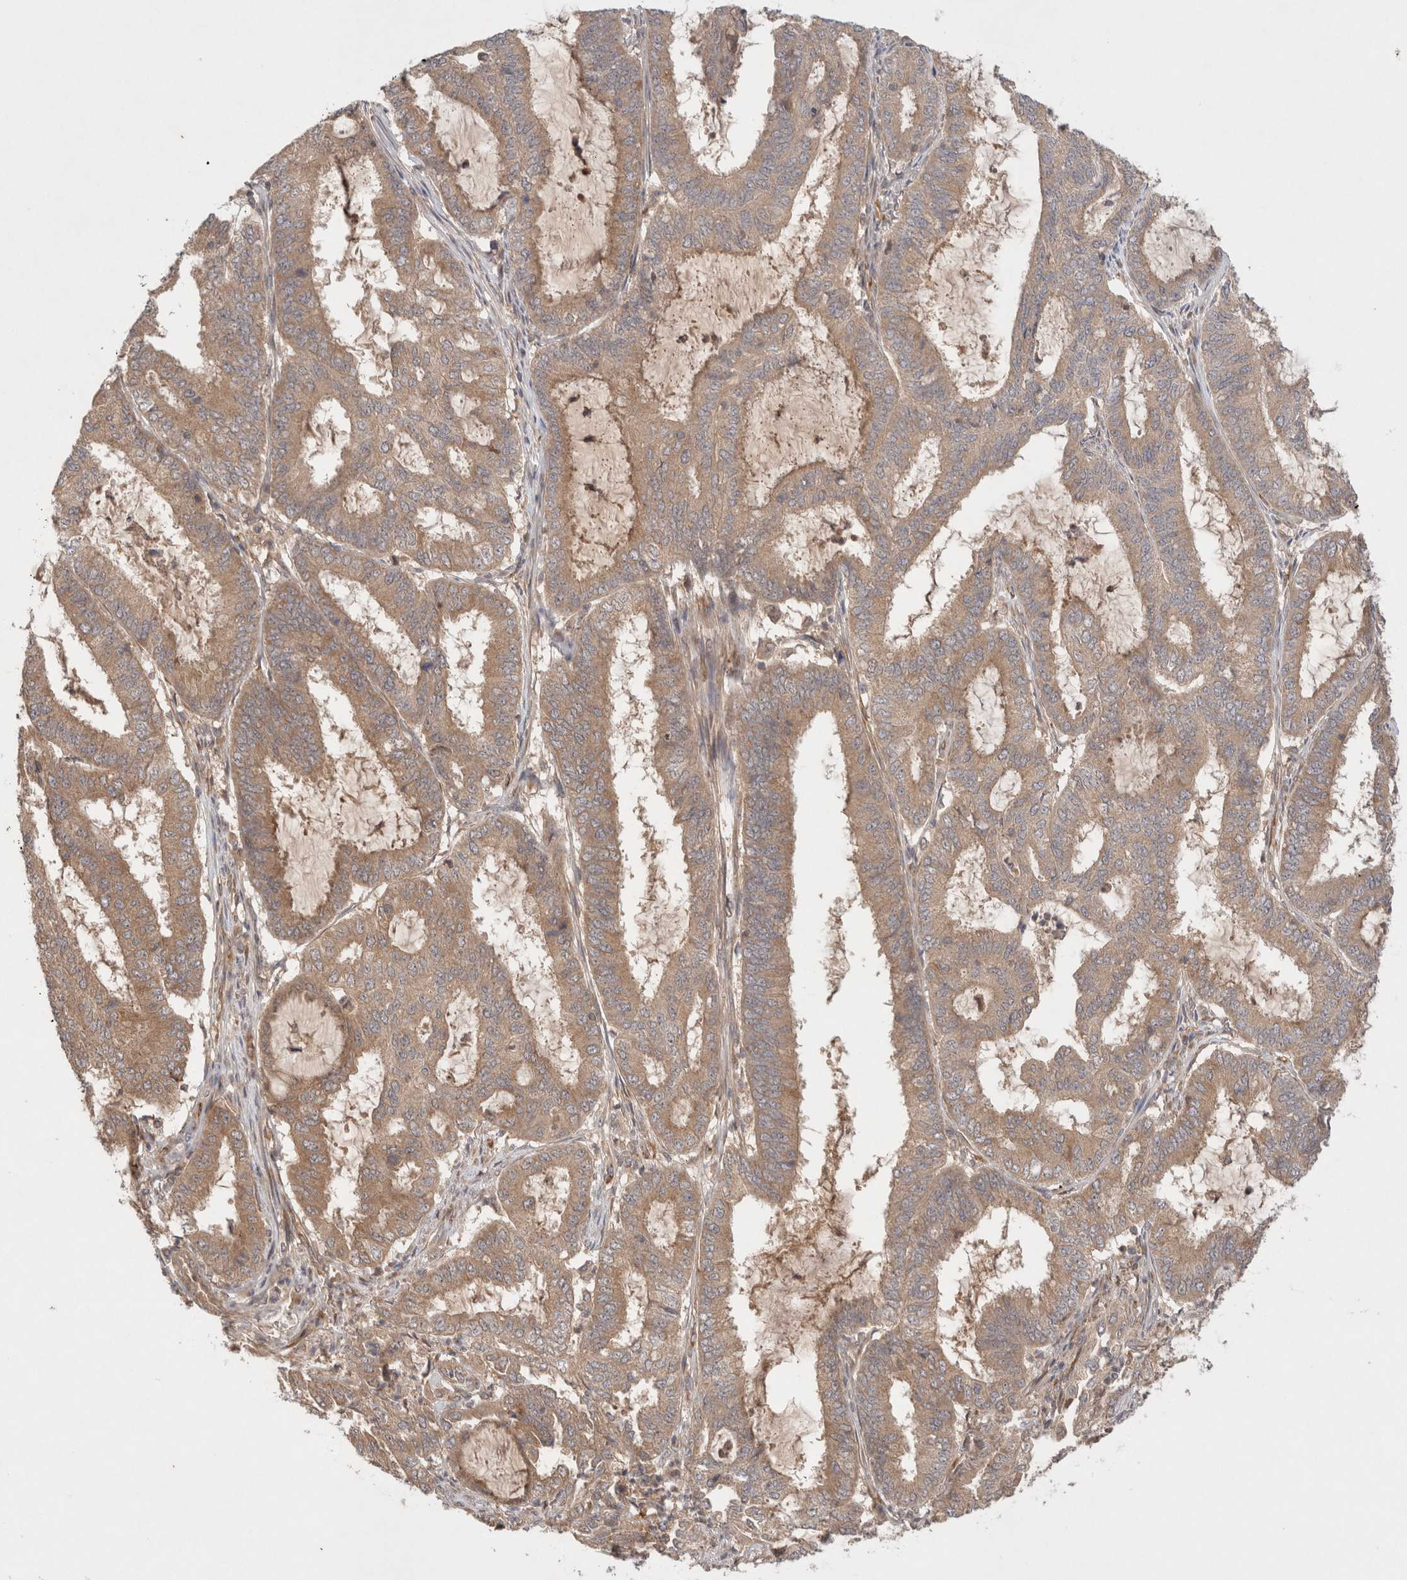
{"staining": {"intensity": "moderate", "quantity": ">75%", "location": "cytoplasmic/membranous"}, "tissue": "endometrial cancer", "cell_type": "Tumor cells", "image_type": "cancer", "snomed": [{"axis": "morphology", "description": "Adenocarcinoma, NOS"}, {"axis": "topography", "description": "Endometrium"}], "caption": "Immunohistochemistry (IHC) histopathology image of human adenocarcinoma (endometrial) stained for a protein (brown), which shows medium levels of moderate cytoplasmic/membranous staining in approximately >75% of tumor cells.", "gene": "KLHL20", "patient": {"sex": "female", "age": 51}}